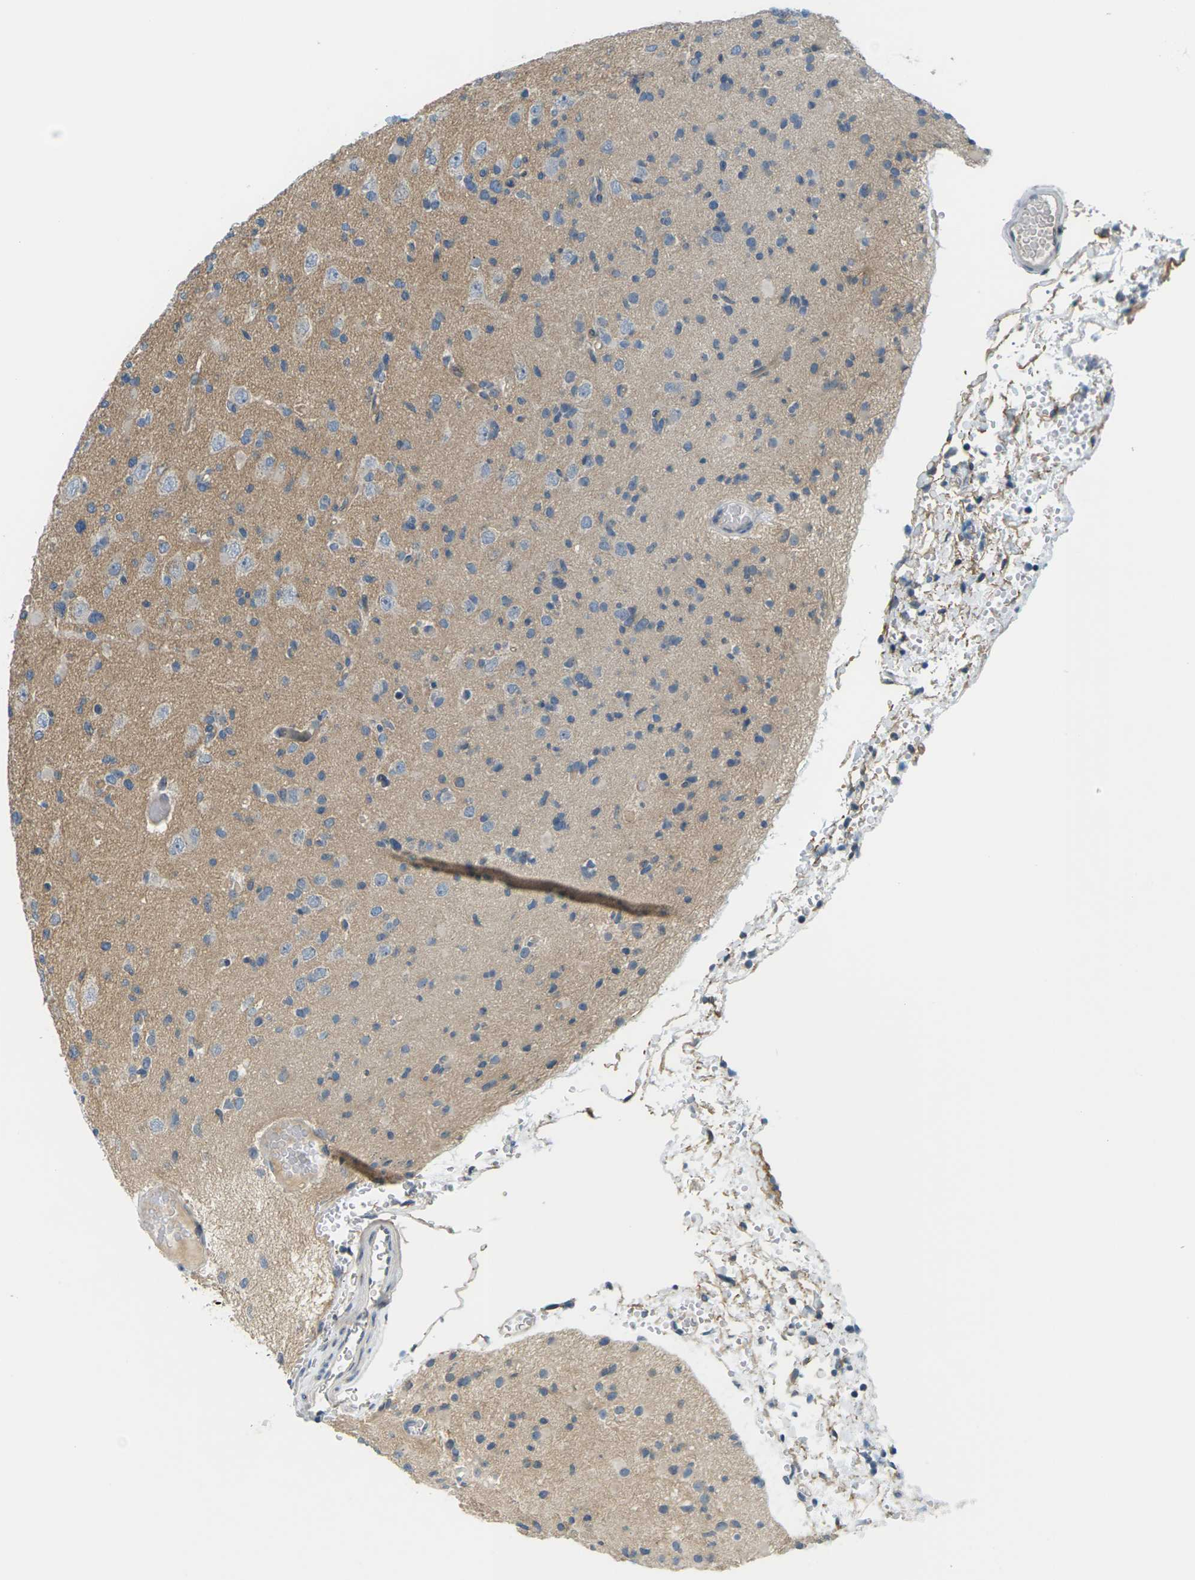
{"staining": {"intensity": "weak", "quantity": "<25%", "location": "cytoplasmic/membranous"}, "tissue": "glioma", "cell_type": "Tumor cells", "image_type": "cancer", "snomed": [{"axis": "morphology", "description": "Glioma, malignant, Low grade"}, {"axis": "topography", "description": "Brain"}], "caption": "This is a image of immunohistochemistry staining of malignant low-grade glioma, which shows no positivity in tumor cells.", "gene": "SLC13A3", "patient": {"sex": "female", "age": 22}}